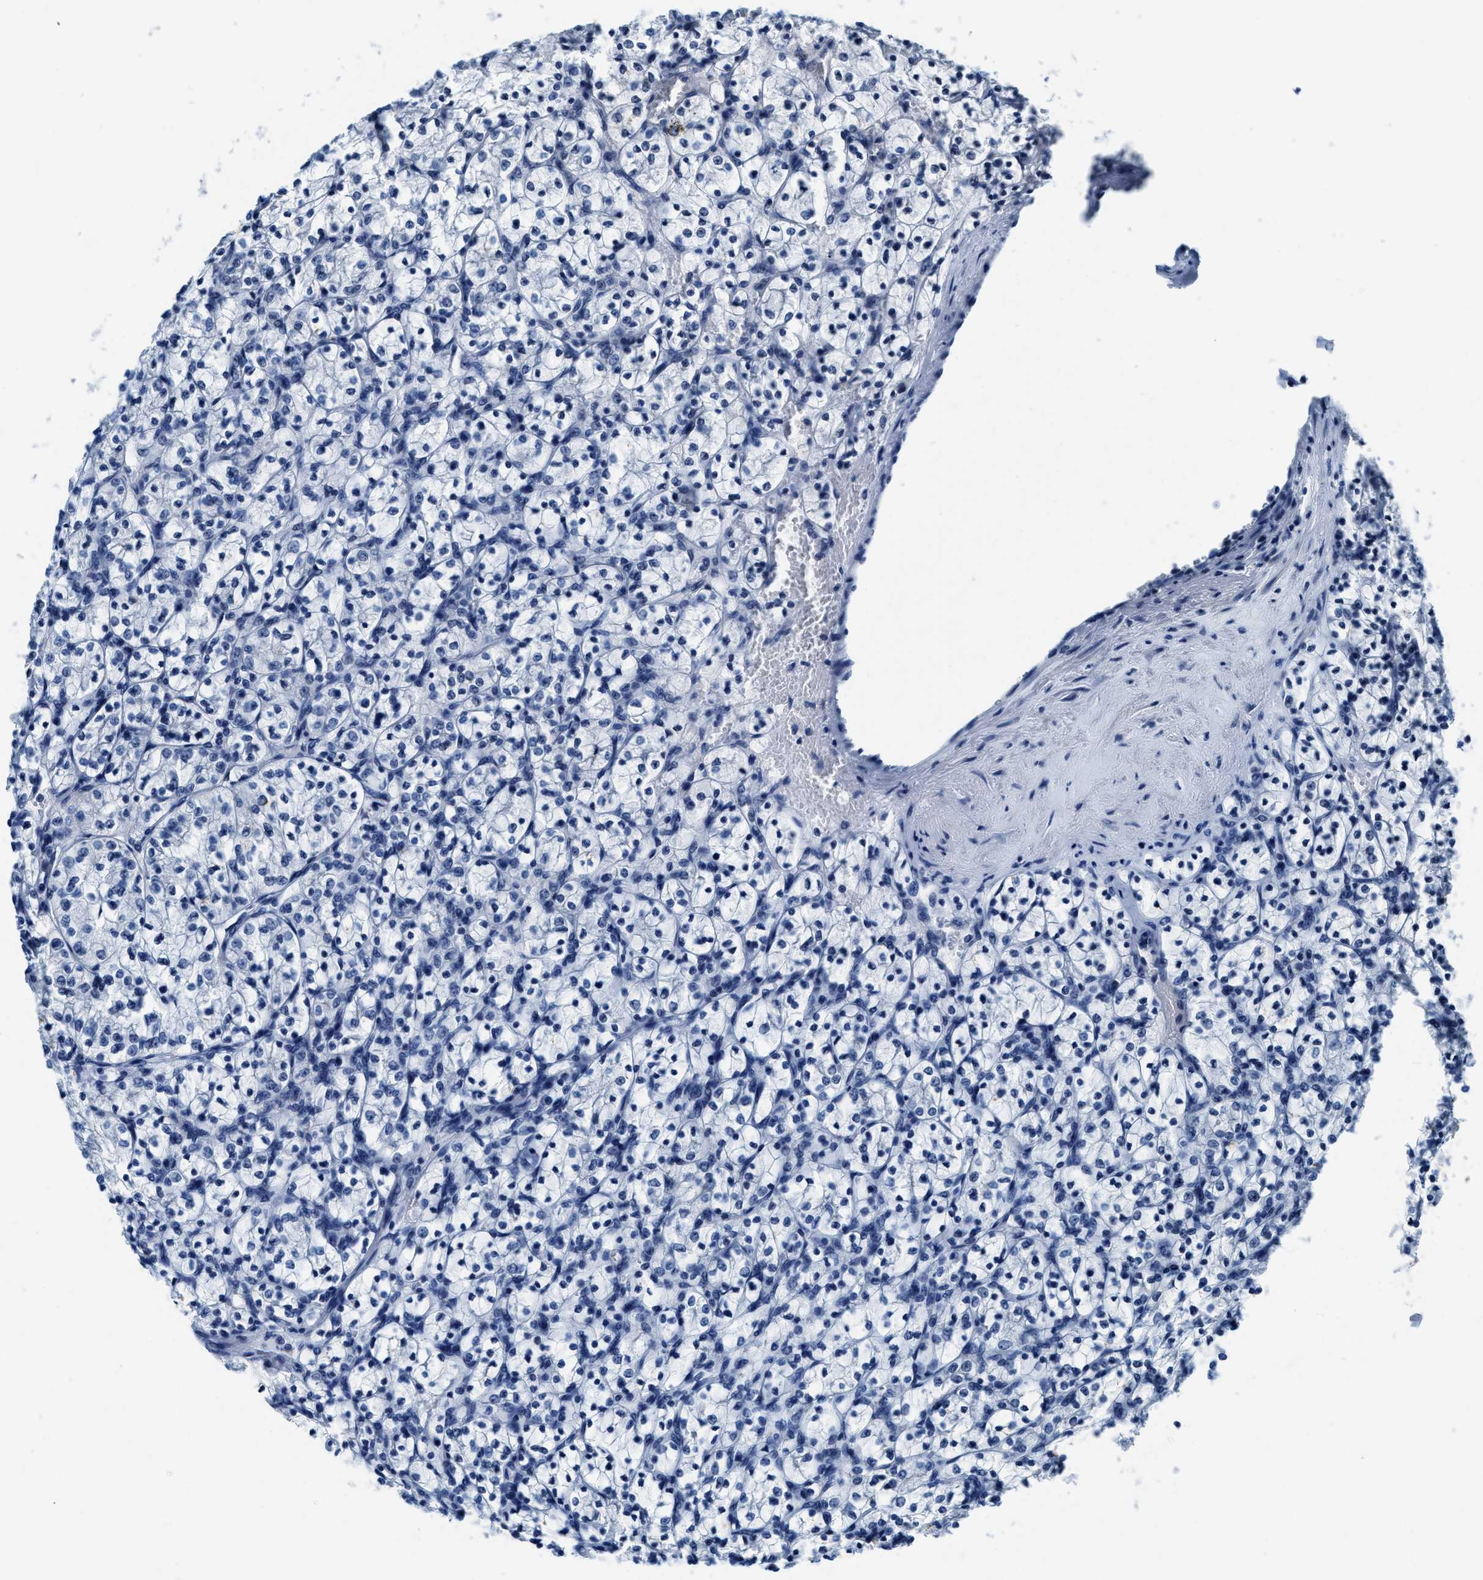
{"staining": {"intensity": "negative", "quantity": "none", "location": "none"}, "tissue": "renal cancer", "cell_type": "Tumor cells", "image_type": "cancer", "snomed": [{"axis": "morphology", "description": "Adenocarcinoma, NOS"}, {"axis": "topography", "description": "Kidney"}], "caption": "This is an immunohistochemistry (IHC) image of renal cancer. There is no expression in tumor cells.", "gene": "ASZ1", "patient": {"sex": "female", "age": 69}}